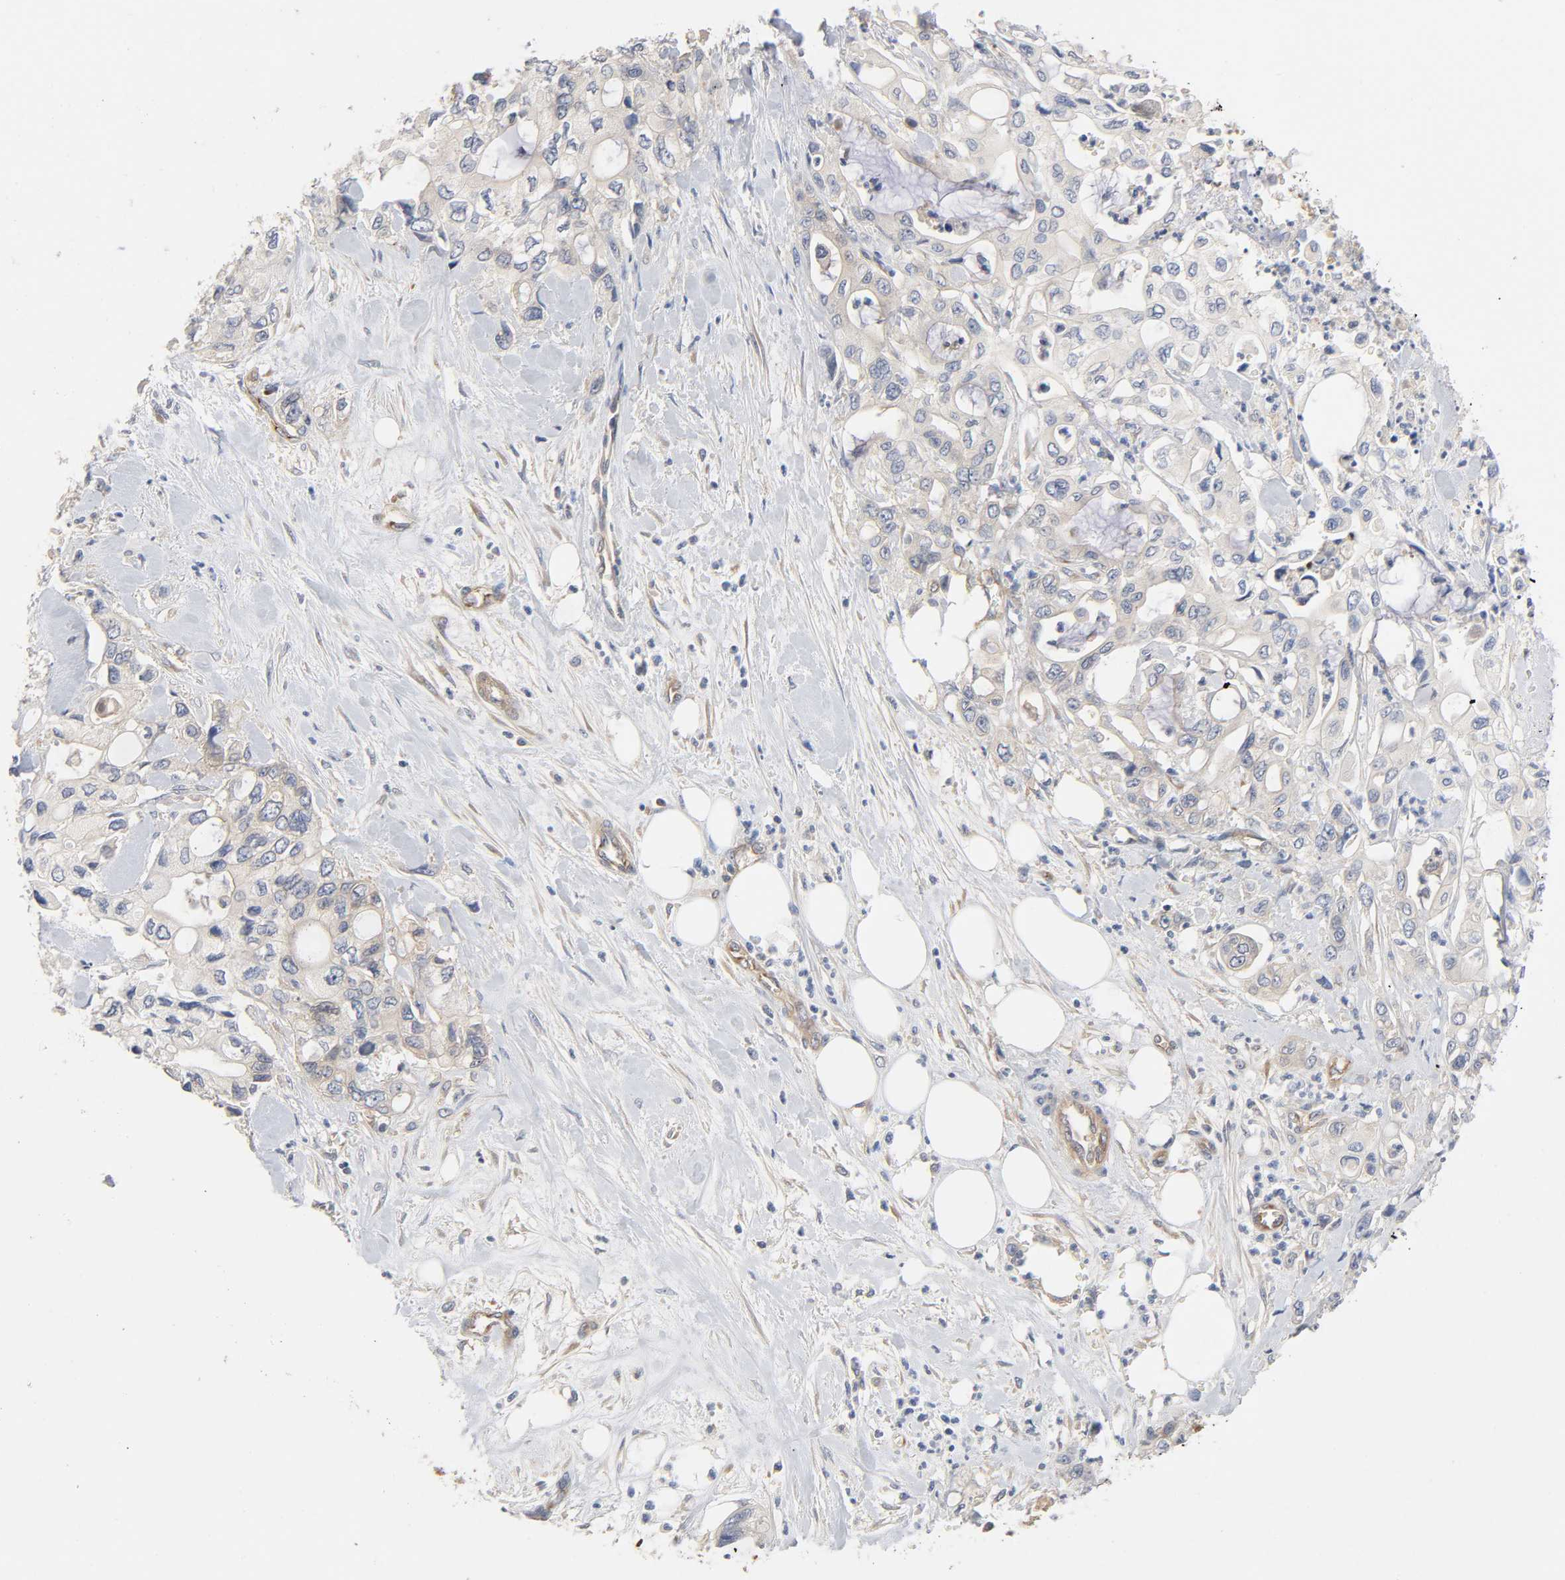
{"staining": {"intensity": "negative", "quantity": "none", "location": "none"}, "tissue": "pancreatic cancer", "cell_type": "Tumor cells", "image_type": "cancer", "snomed": [{"axis": "morphology", "description": "Adenocarcinoma, NOS"}, {"axis": "topography", "description": "Pancreas"}], "caption": "Immunohistochemistry (IHC) micrograph of neoplastic tissue: pancreatic adenocarcinoma stained with DAB (3,3'-diaminobenzidine) reveals no significant protein expression in tumor cells.", "gene": "SCHIP1", "patient": {"sex": "male", "age": 70}}